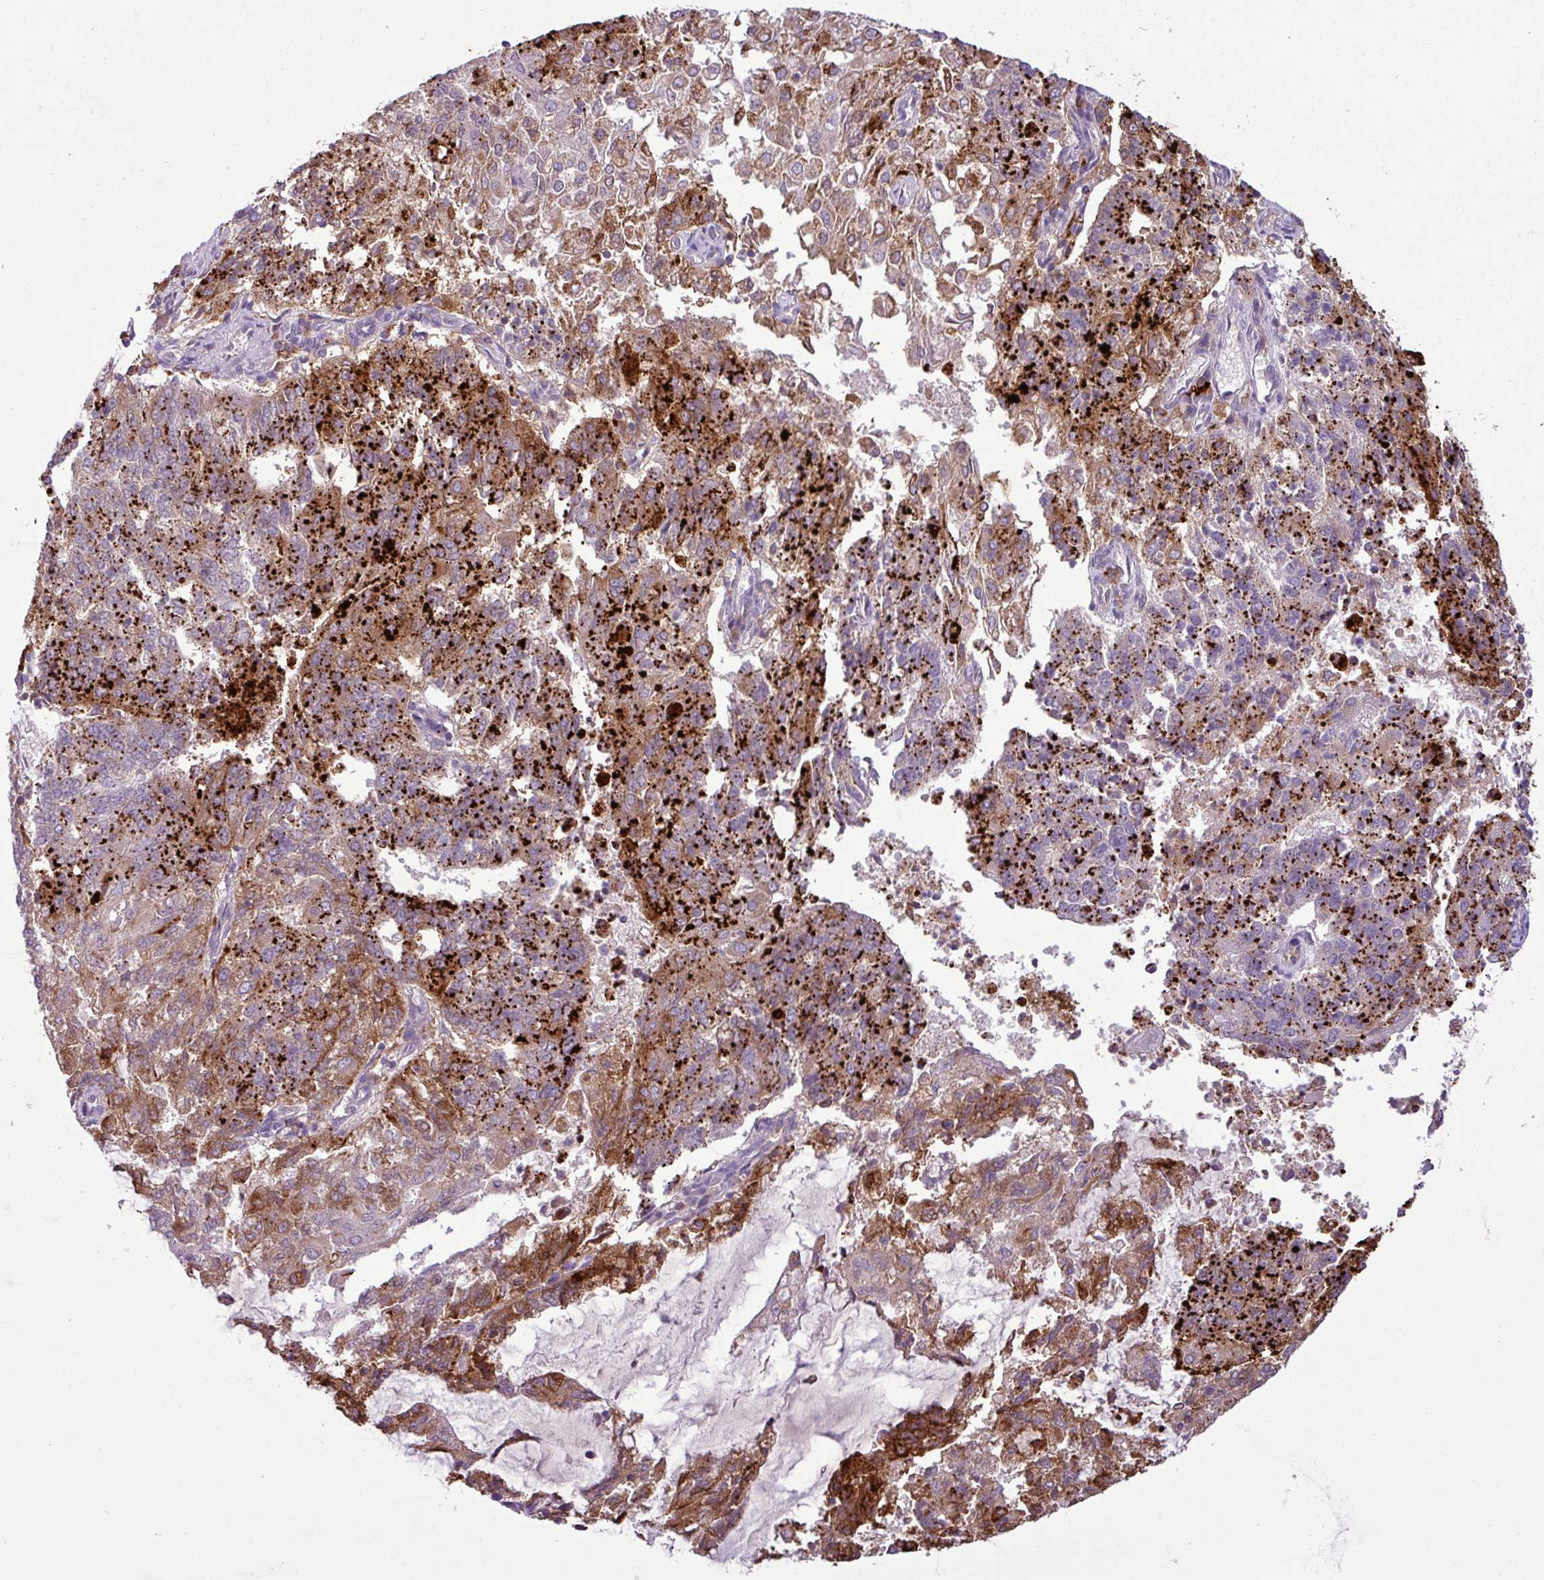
{"staining": {"intensity": "moderate", "quantity": "25%-75%", "location": "cytoplasmic/membranous"}, "tissue": "endometrial cancer", "cell_type": "Tumor cells", "image_type": "cancer", "snomed": [{"axis": "morphology", "description": "Adenocarcinoma, NOS"}, {"axis": "topography", "description": "Endometrium"}], "caption": "A brown stain highlights moderate cytoplasmic/membranous expression of a protein in human endometrial adenocarcinoma tumor cells.", "gene": "C9orf24", "patient": {"sex": "female", "age": 82}}